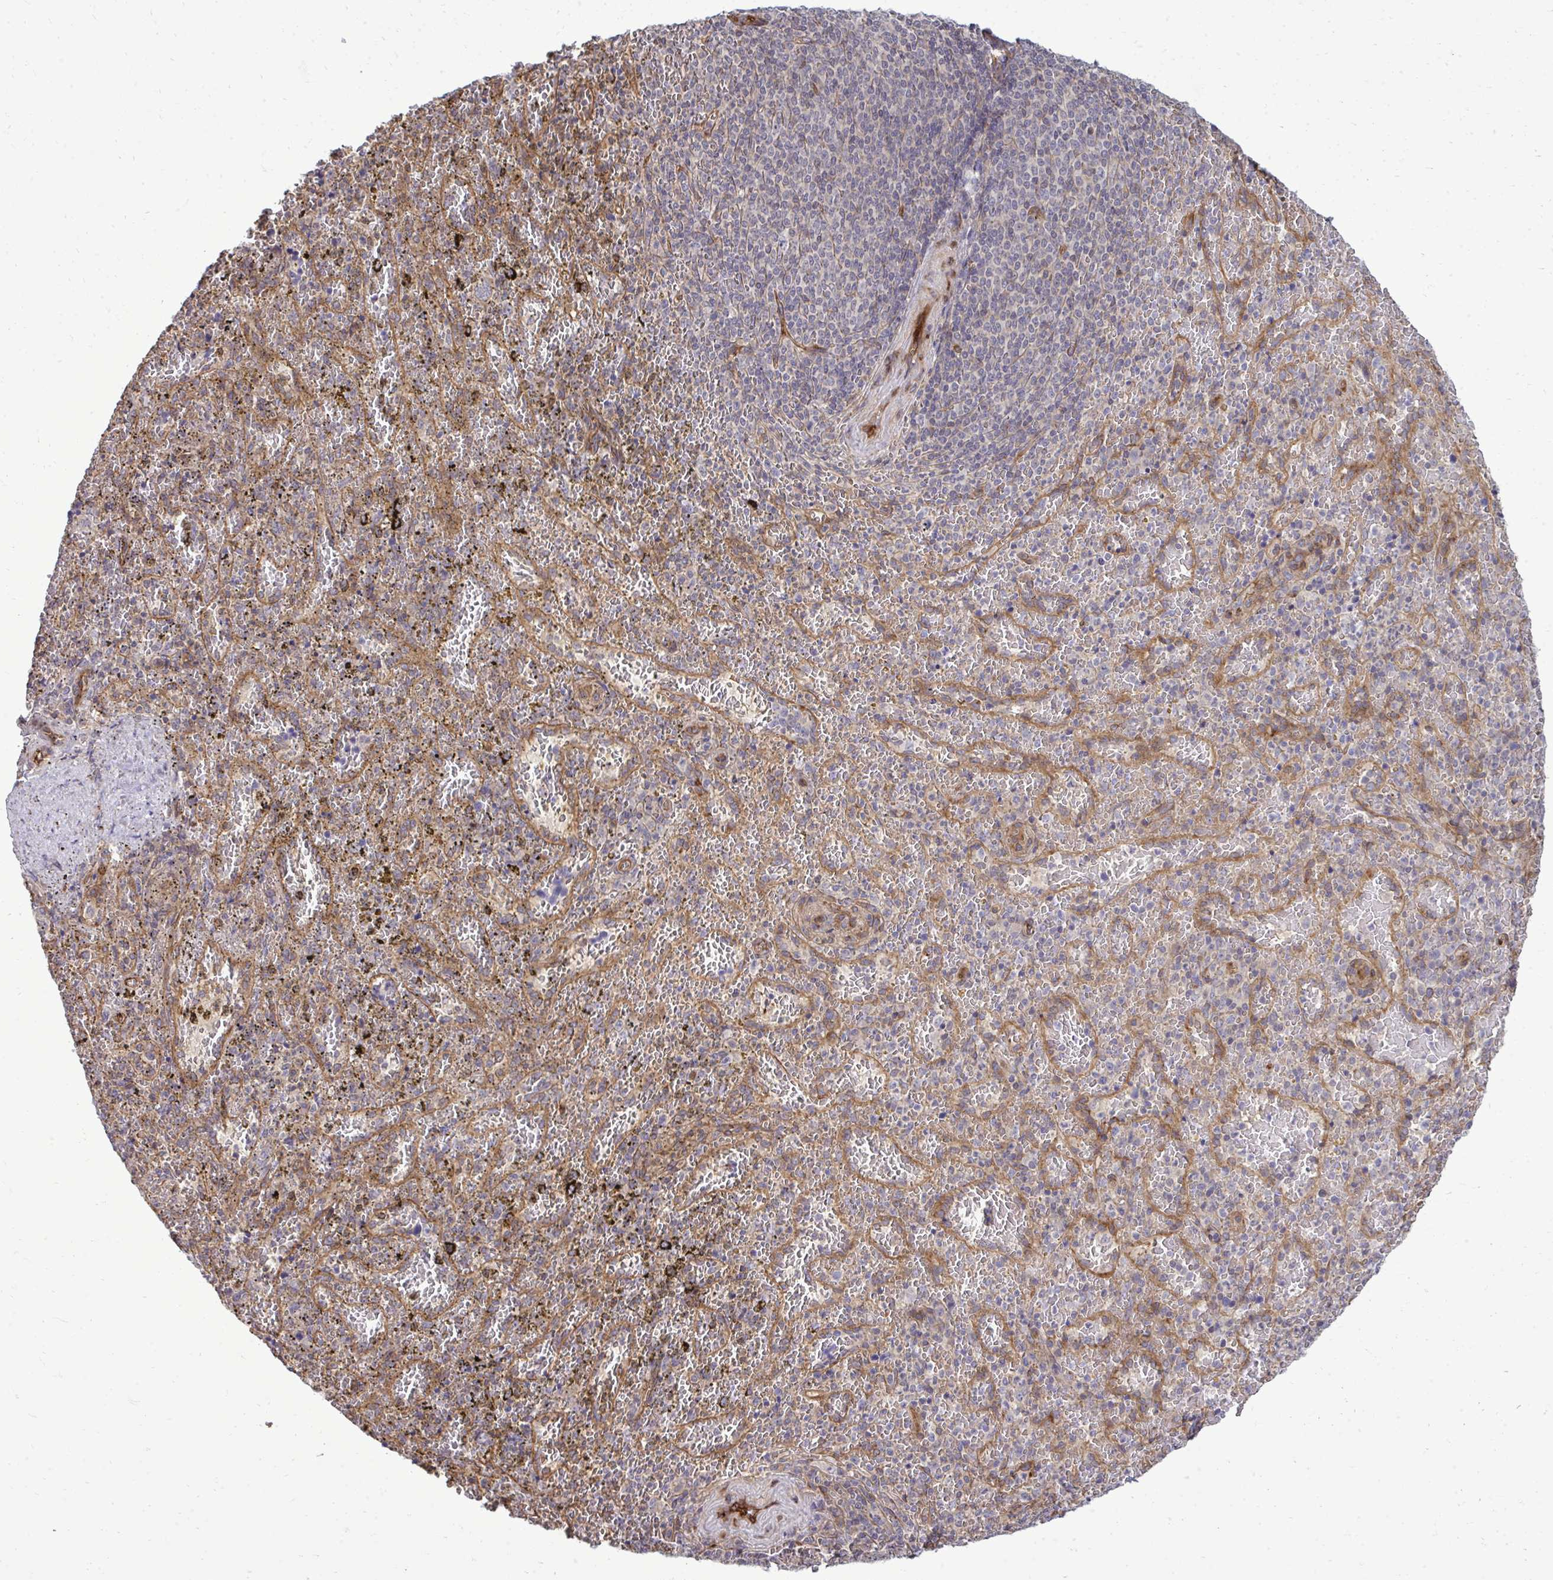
{"staining": {"intensity": "moderate", "quantity": "<25%", "location": "cytoplasmic/membranous"}, "tissue": "spleen", "cell_type": "Cells in red pulp", "image_type": "normal", "snomed": [{"axis": "morphology", "description": "Normal tissue, NOS"}, {"axis": "topography", "description": "Spleen"}], "caption": "This micrograph displays normal spleen stained with immunohistochemistry to label a protein in brown. The cytoplasmic/membranous of cells in red pulp show moderate positivity for the protein. Nuclei are counter-stained blue.", "gene": "FUT10", "patient": {"sex": "female", "age": 50}}